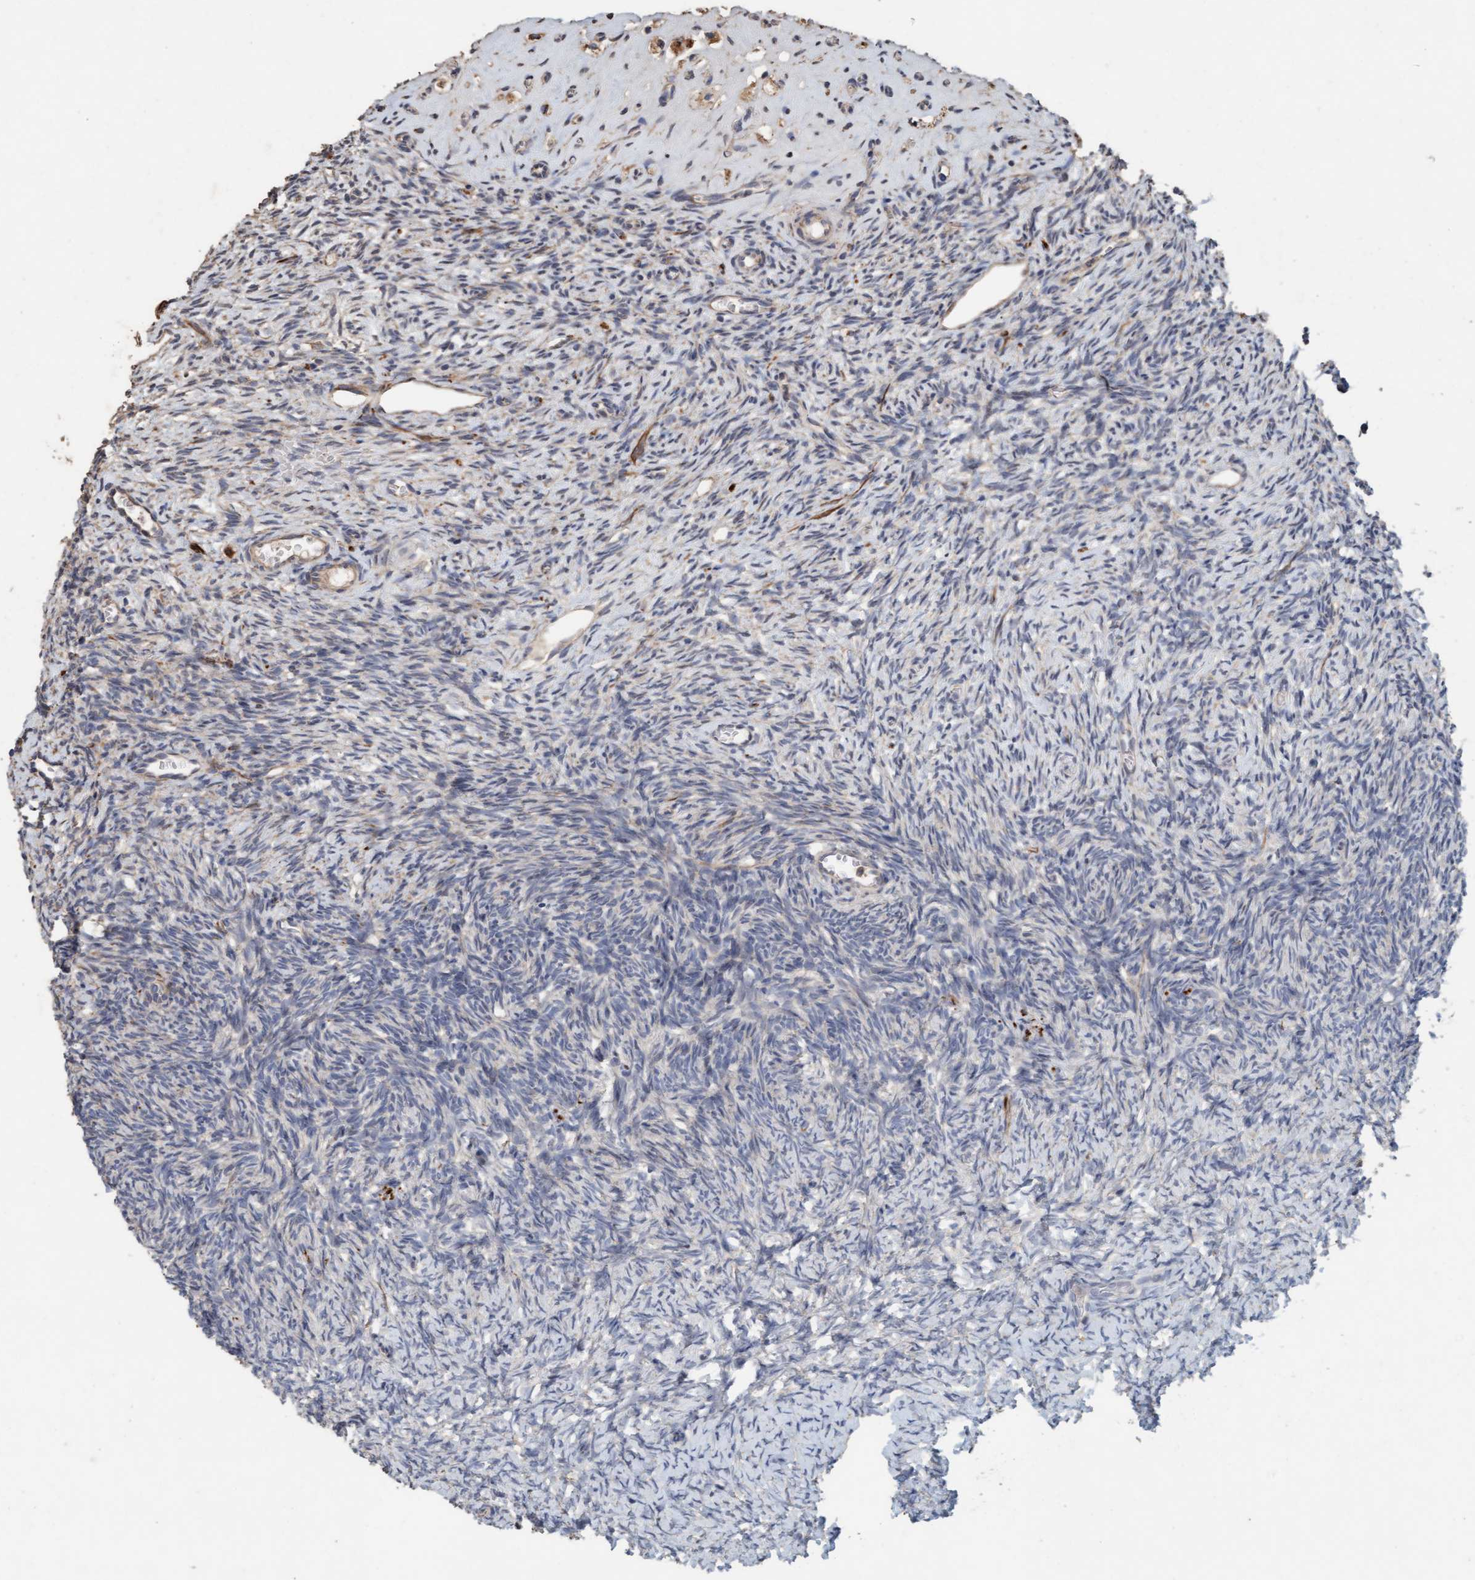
{"staining": {"intensity": "weak", "quantity": "<25%", "location": "cytoplasmic/membranous"}, "tissue": "ovary", "cell_type": "Ovarian stroma cells", "image_type": "normal", "snomed": [{"axis": "morphology", "description": "Normal tissue, NOS"}, {"axis": "topography", "description": "Ovary"}], "caption": "An immunohistochemistry image of benign ovary is shown. There is no staining in ovarian stroma cells of ovary.", "gene": "LONRF1", "patient": {"sex": "female", "age": 34}}